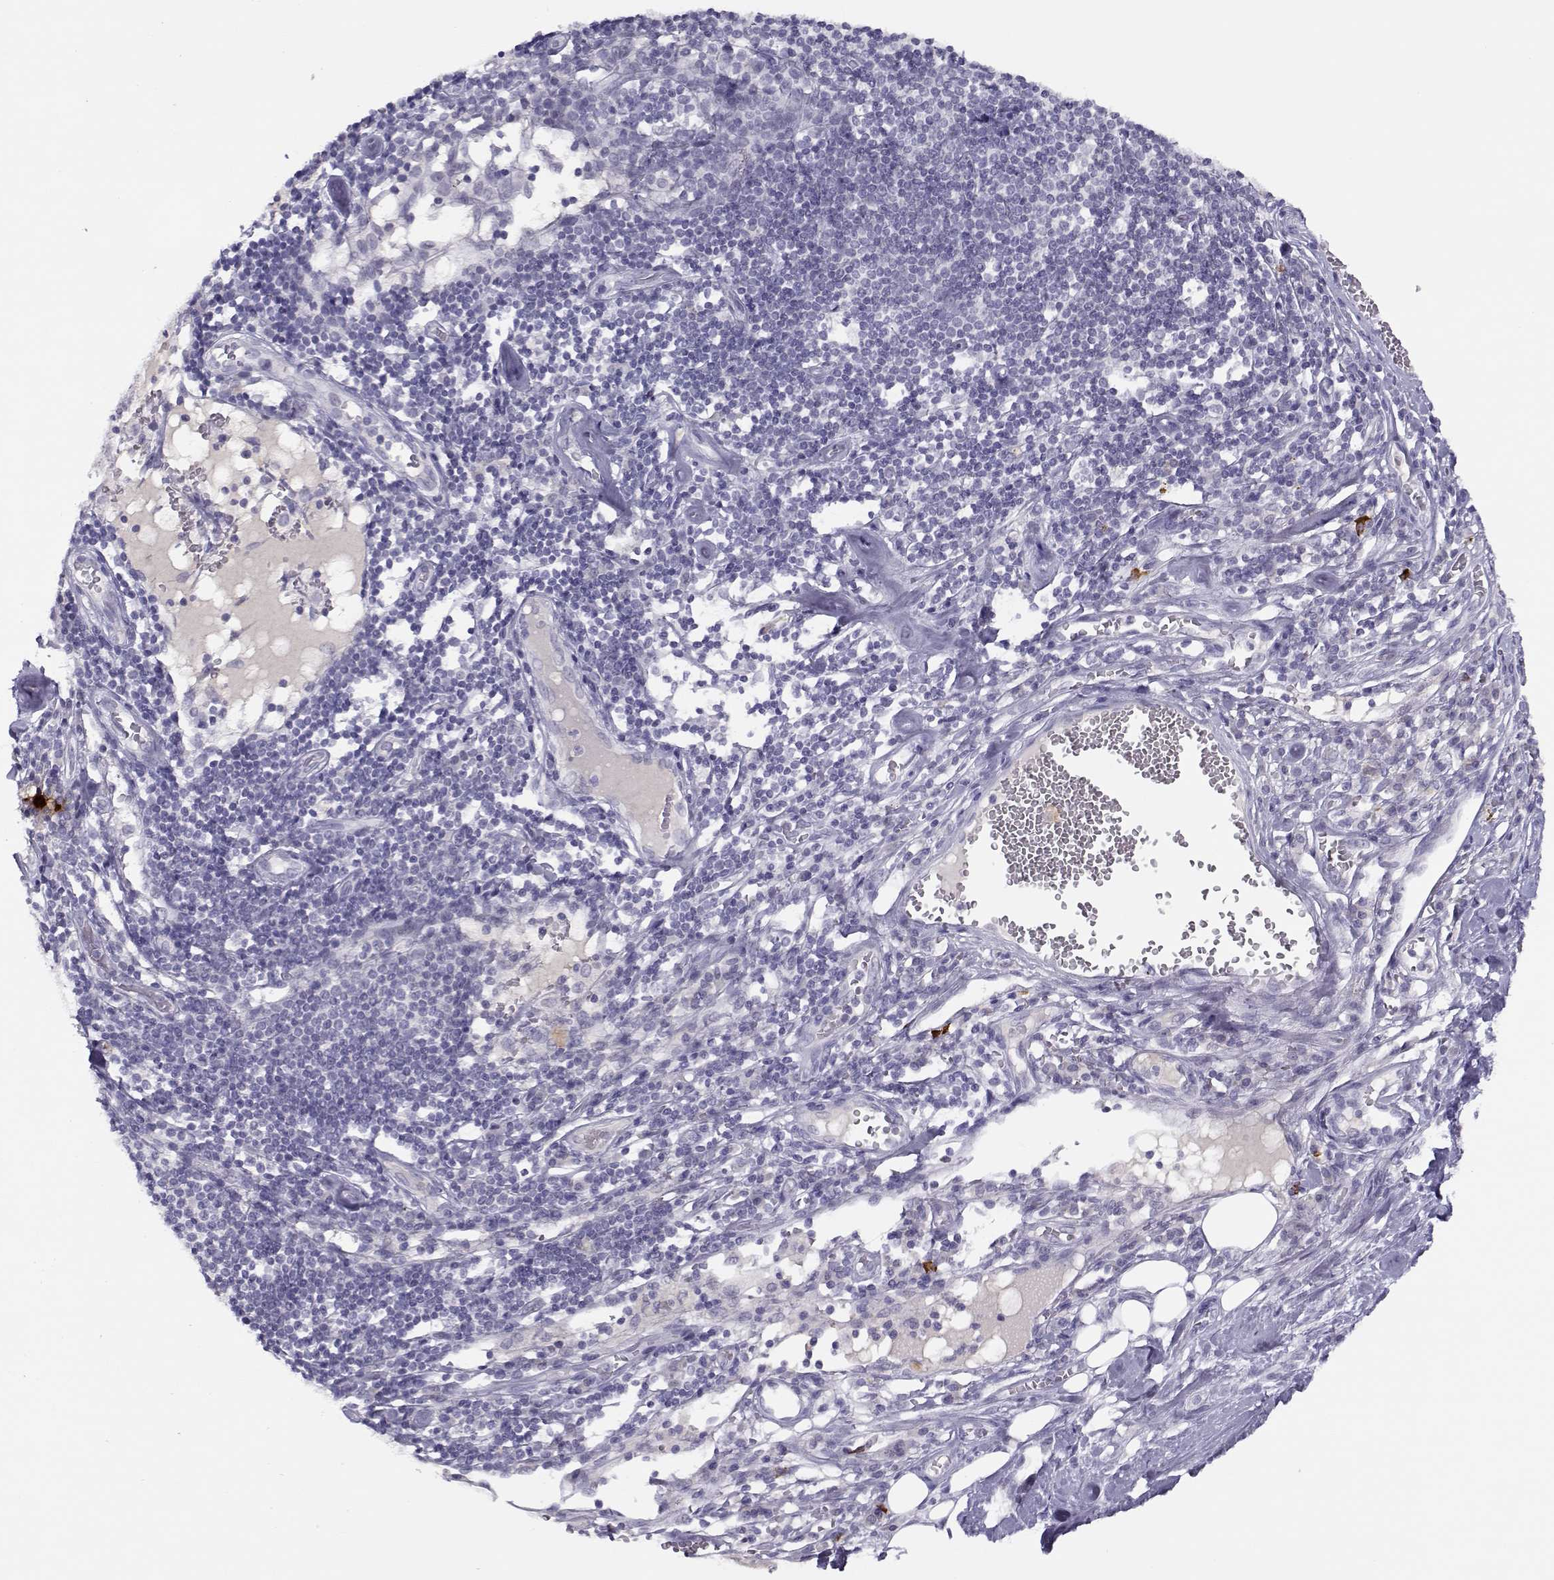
{"staining": {"intensity": "negative", "quantity": "none", "location": "none"}, "tissue": "melanoma", "cell_type": "Tumor cells", "image_type": "cancer", "snomed": [{"axis": "morphology", "description": "Malignant melanoma, Metastatic site"}, {"axis": "topography", "description": "Lymph node"}], "caption": "This histopathology image is of malignant melanoma (metastatic site) stained with immunohistochemistry to label a protein in brown with the nuclei are counter-stained blue. There is no positivity in tumor cells. (DAB (3,3'-diaminobenzidine) IHC, high magnification).", "gene": "CFAP77", "patient": {"sex": "female", "age": 64}}